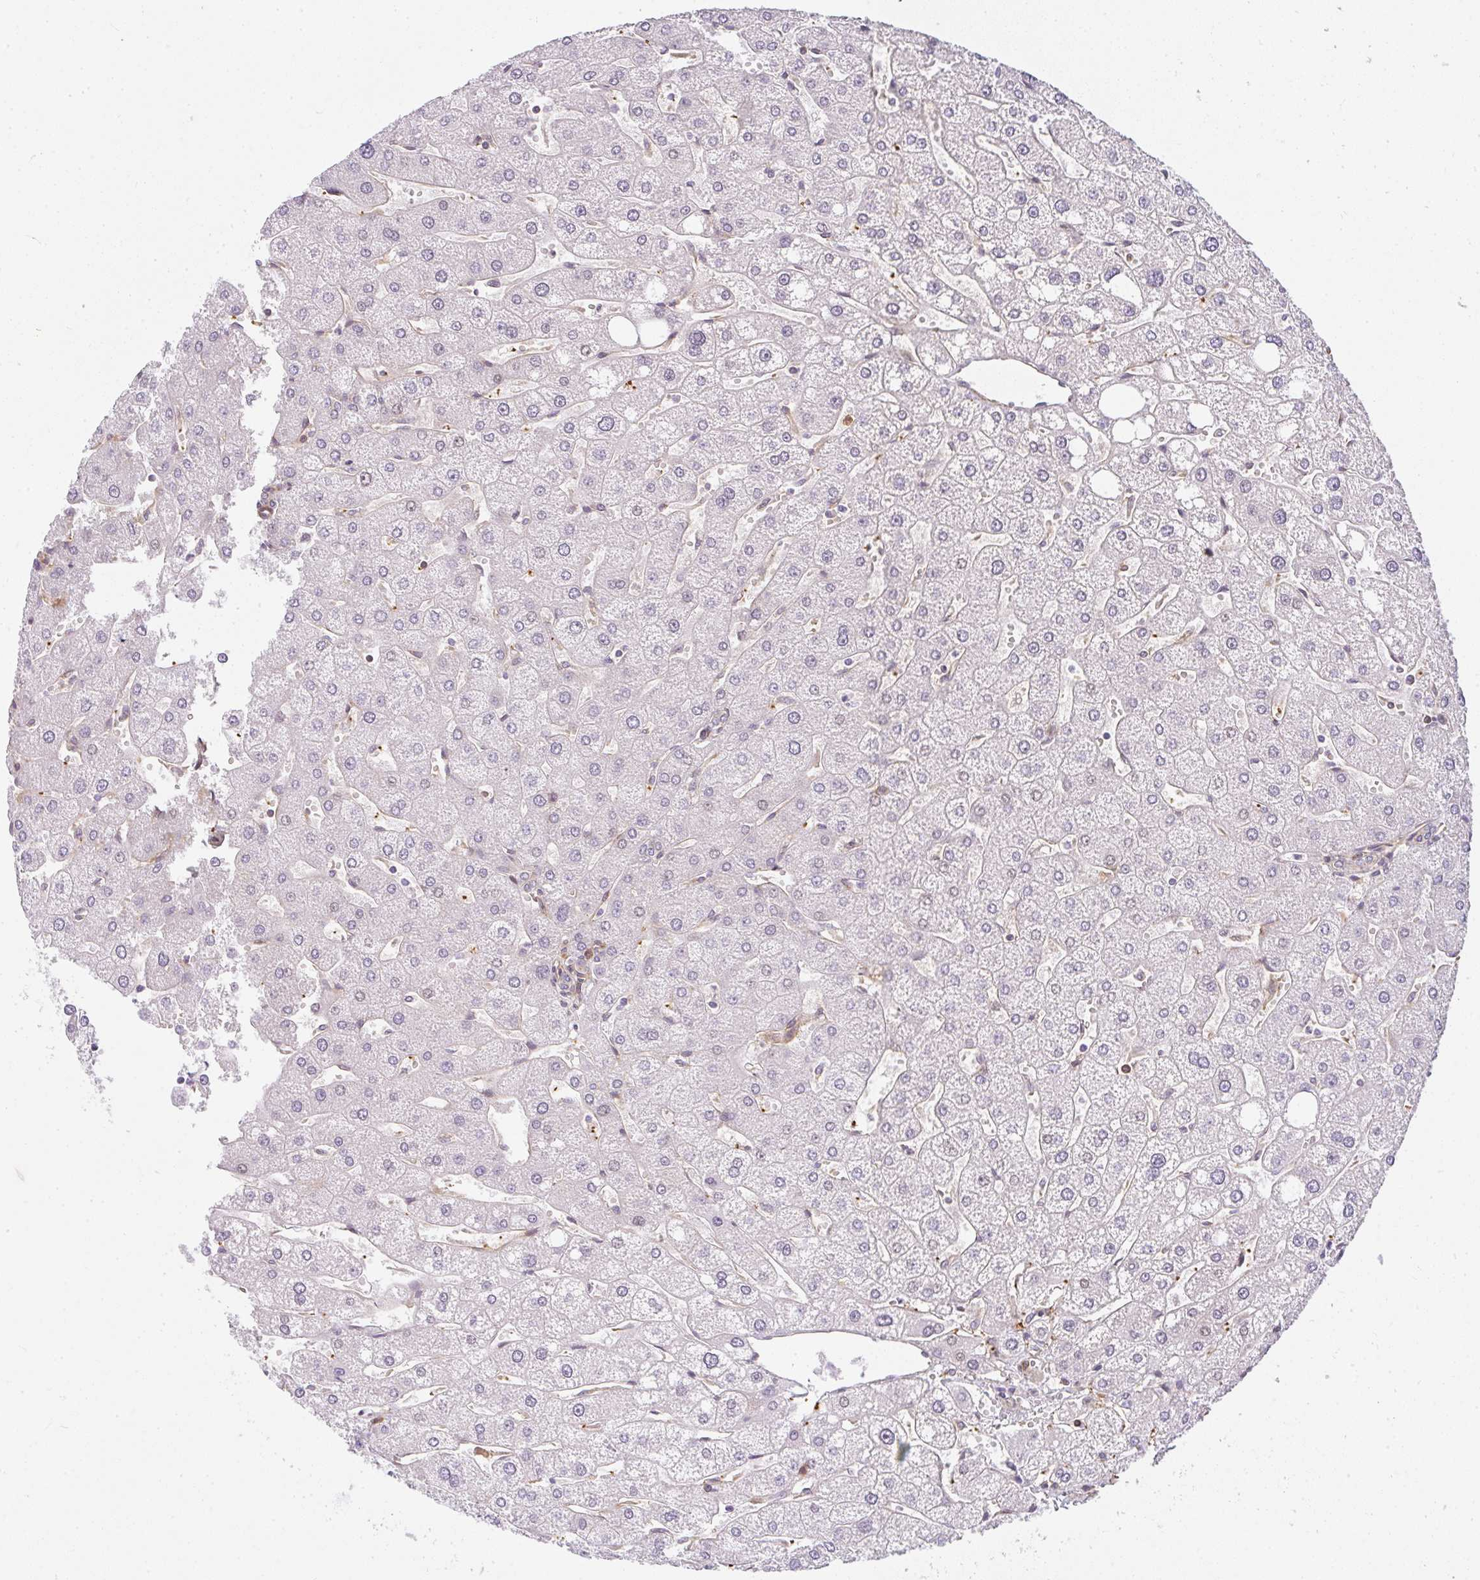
{"staining": {"intensity": "negative", "quantity": "none", "location": "none"}, "tissue": "liver", "cell_type": "Cholangiocytes", "image_type": "normal", "snomed": [{"axis": "morphology", "description": "Normal tissue, NOS"}, {"axis": "topography", "description": "Liver"}], "caption": "High magnification brightfield microscopy of benign liver stained with DAB (brown) and counterstained with hematoxylin (blue): cholangiocytes show no significant expression. The staining is performed using DAB brown chromogen with nuclei counter-stained in using hematoxylin.", "gene": "SULF1", "patient": {"sex": "male", "age": 67}}